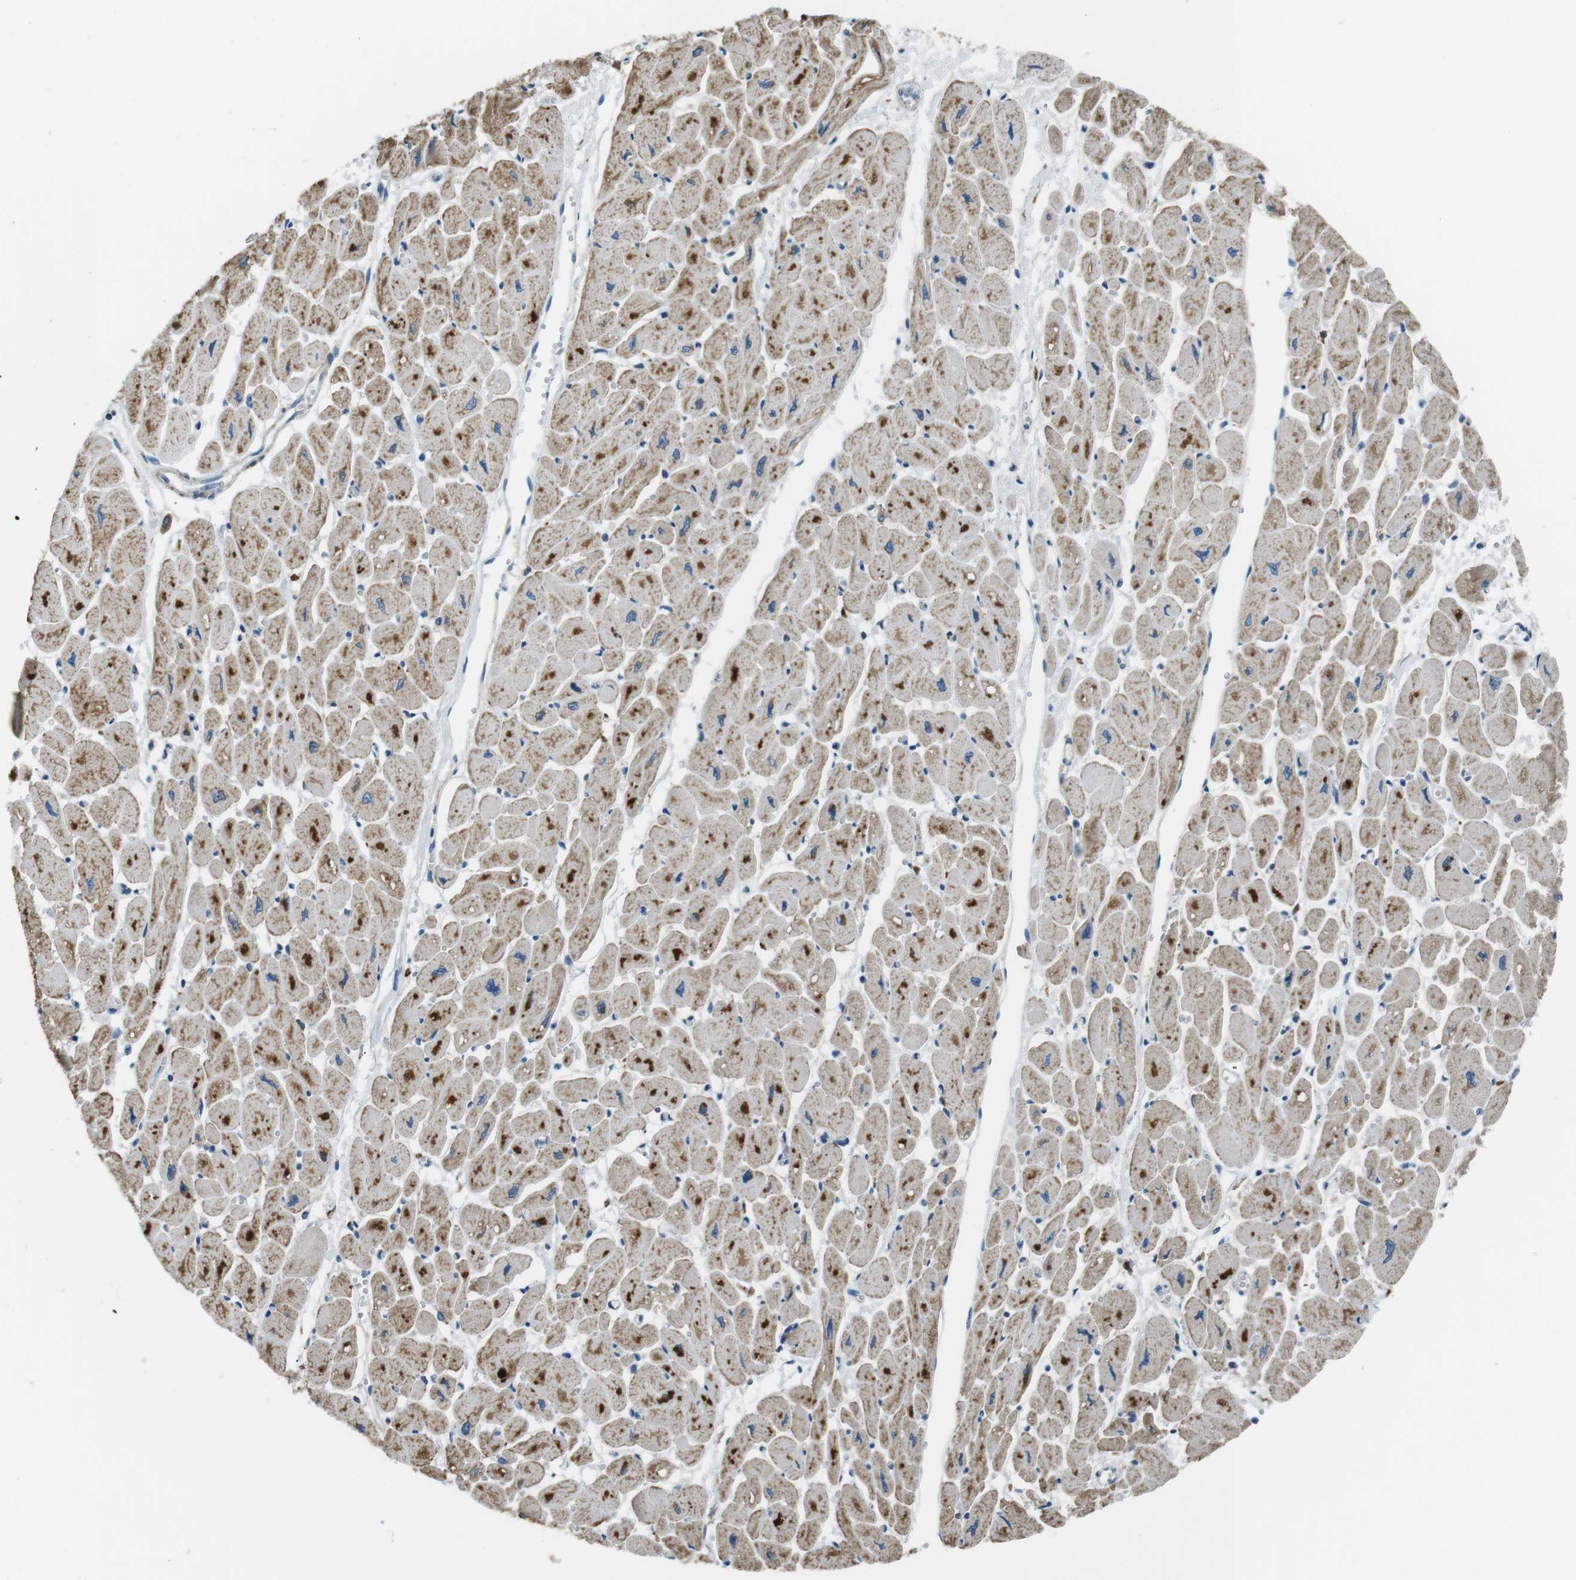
{"staining": {"intensity": "moderate", "quantity": ">75%", "location": "cytoplasmic/membranous"}, "tissue": "heart muscle", "cell_type": "Cardiomyocytes", "image_type": "normal", "snomed": [{"axis": "morphology", "description": "Normal tissue, NOS"}, {"axis": "topography", "description": "Heart"}], "caption": "Immunohistochemistry (IHC) micrograph of normal human heart muscle stained for a protein (brown), which displays medium levels of moderate cytoplasmic/membranous positivity in about >75% of cardiomyocytes.", "gene": "FAM3B", "patient": {"sex": "female", "age": 54}}